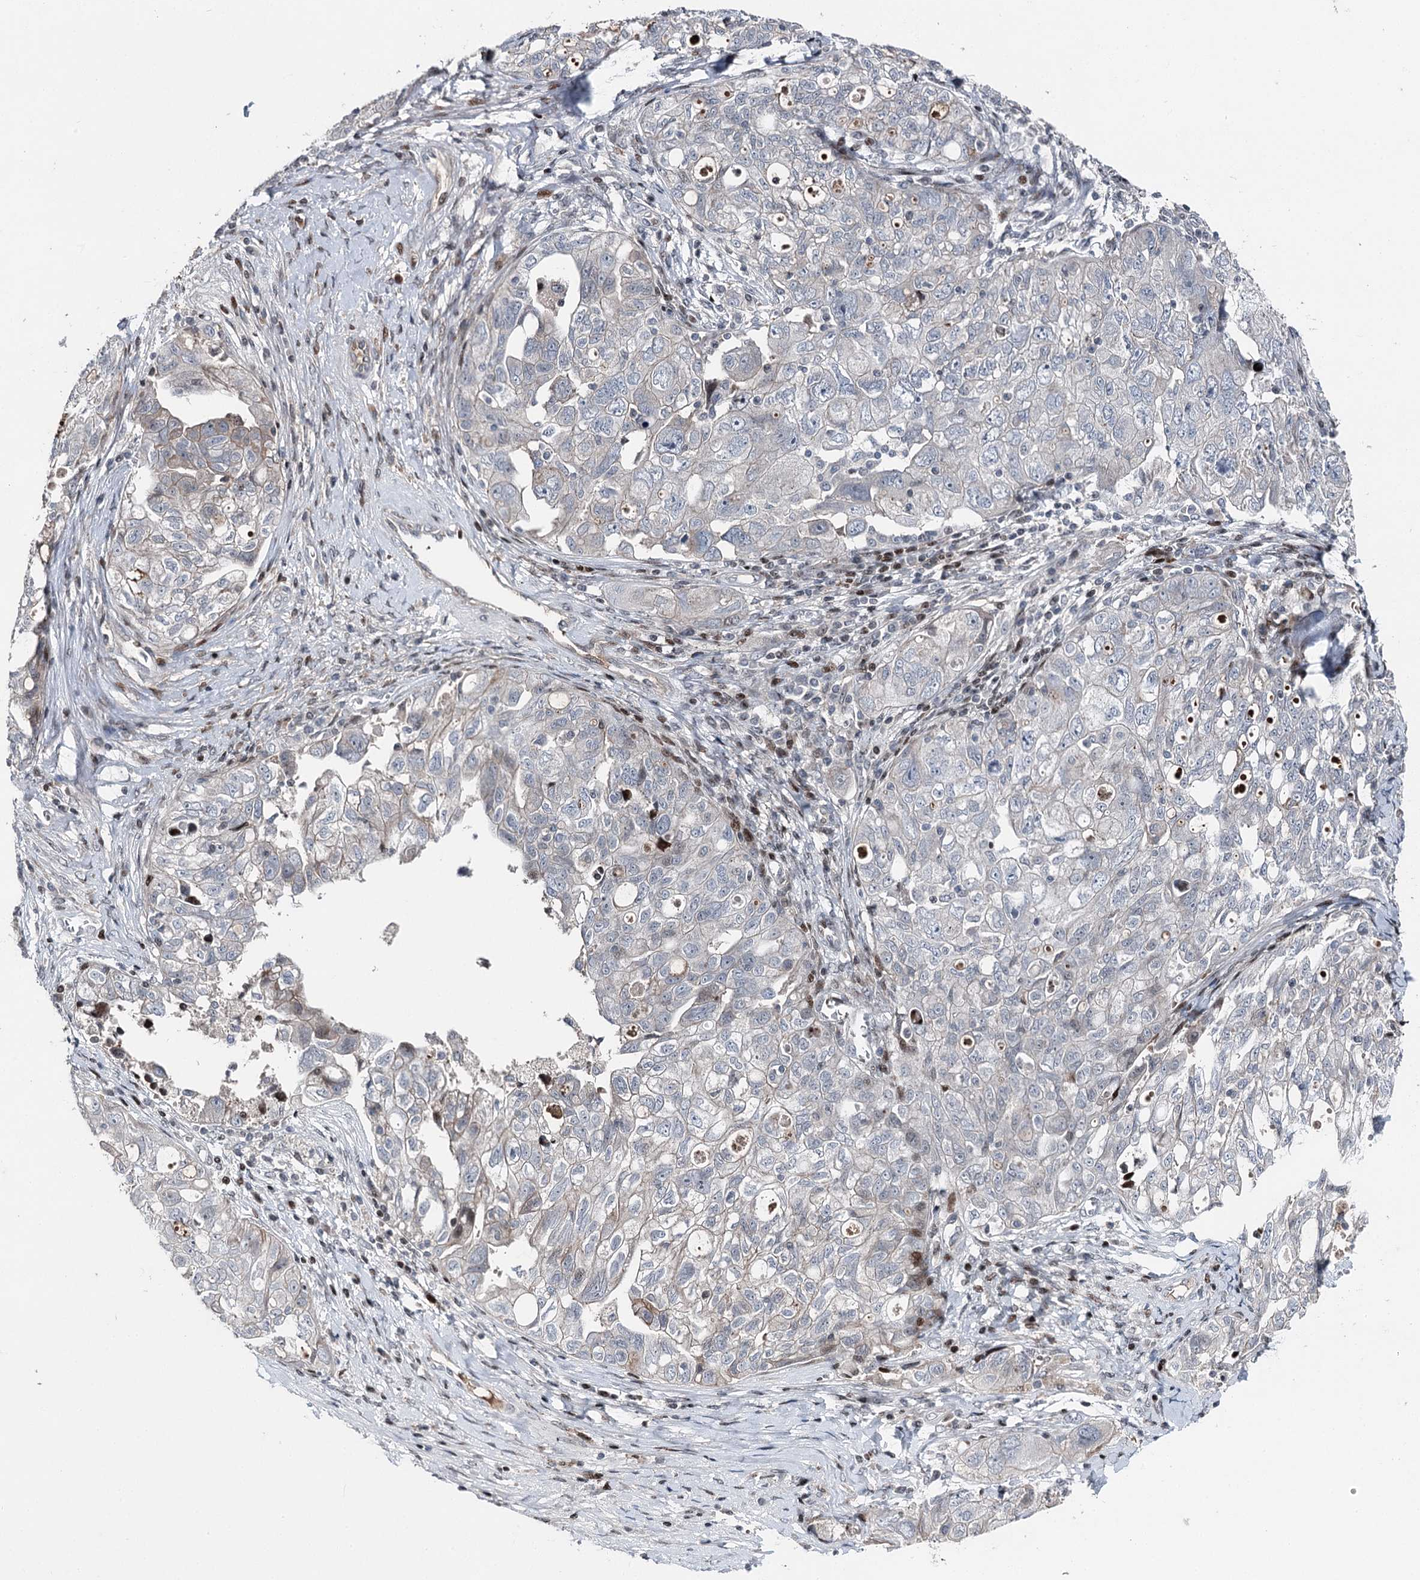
{"staining": {"intensity": "negative", "quantity": "none", "location": "none"}, "tissue": "ovarian cancer", "cell_type": "Tumor cells", "image_type": "cancer", "snomed": [{"axis": "morphology", "description": "Carcinoma, NOS"}, {"axis": "morphology", "description": "Cystadenocarcinoma, serous, NOS"}, {"axis": "topography", "description": "Ovary"}], "caption": "A photomicrograph of ovarian cancer stained for a protein demonstrates no brown staining in tumor cells.", "gene": "ITFG2", "patient": {"sex": "female", "age": 69}}